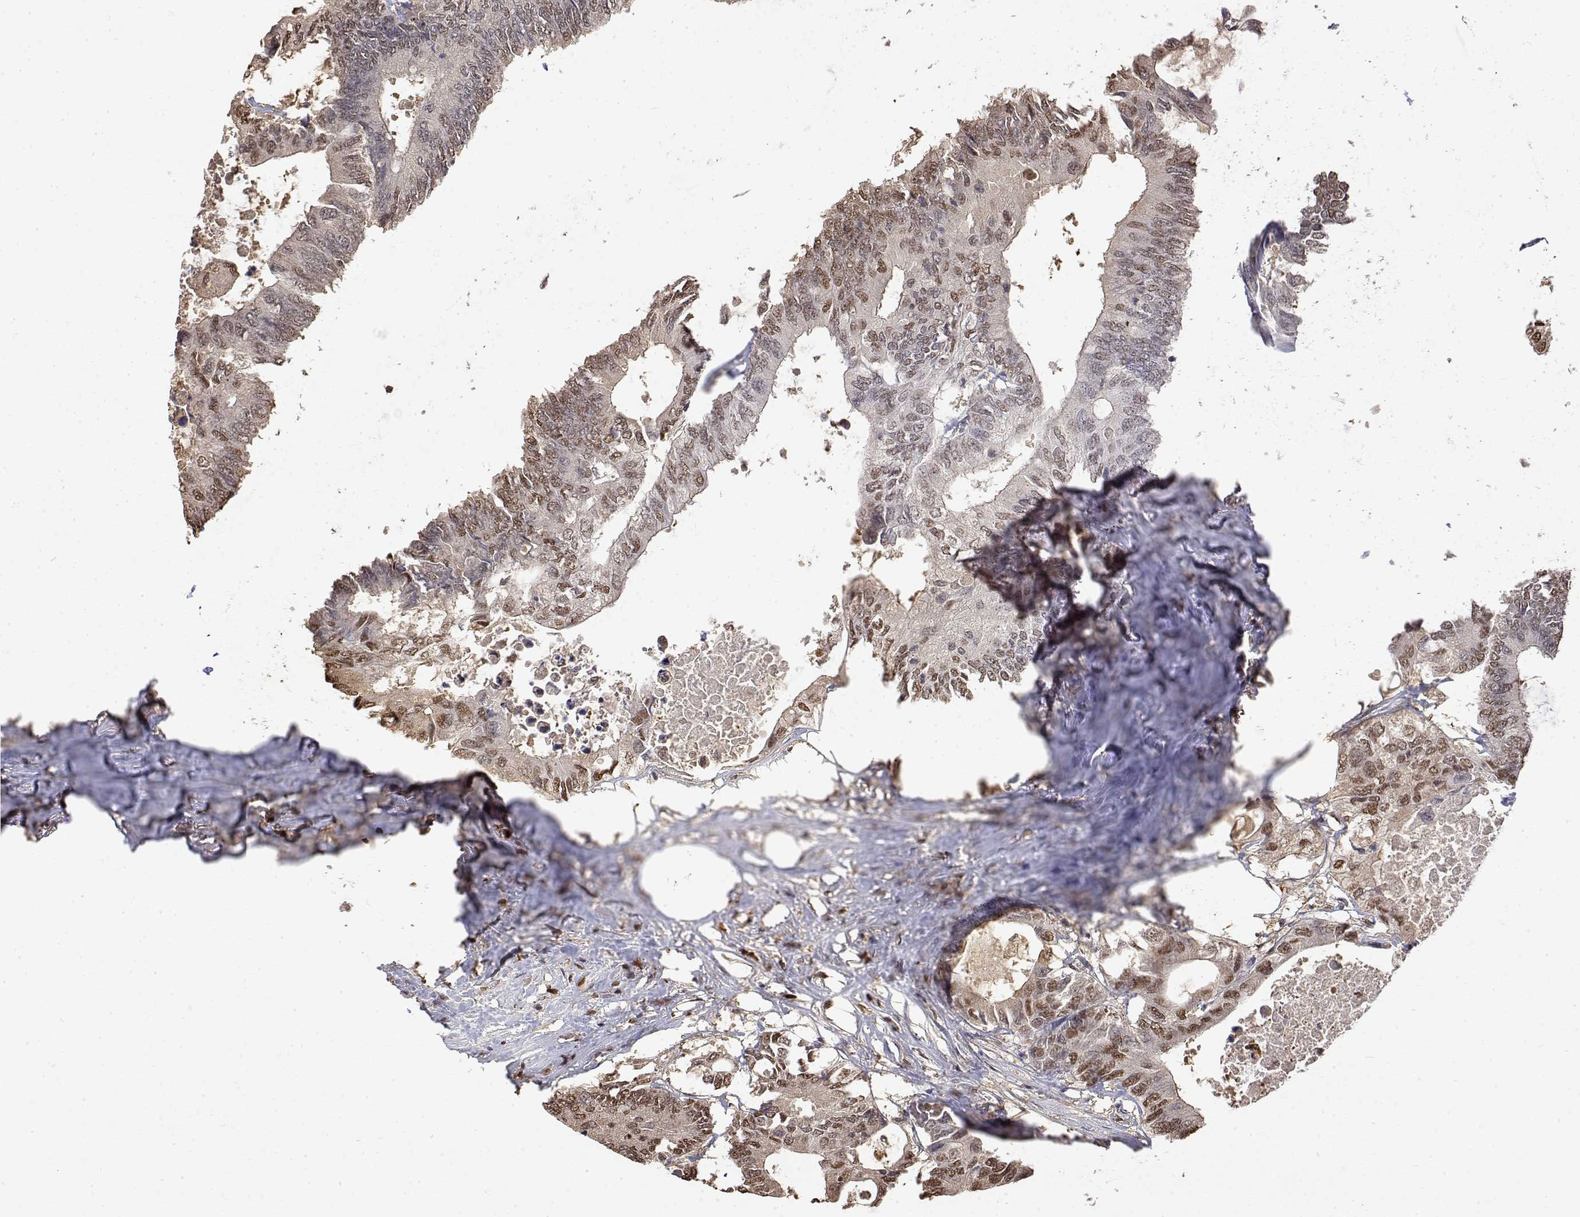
{"staining": {"intensity": "moderate", "quantity": ">75%", "location": "nuclear"}, "tissue": "colorectal cancer", "cell_type": "Tumor cells", "image_type": "cancer", "snomed": [{"axis": "morphology", "description": "Adenocarcinoma, NOS"}, {"axis": "topography", "description": "Colon"}], "caption": "DAB immunohistochemical staining of human colorectal adenocarcinoma reveals moderate nuclear protein expression in about >75% of tumor cells.", "gene": "TPI1", "patient": {"sex": "male", "age": 71}}